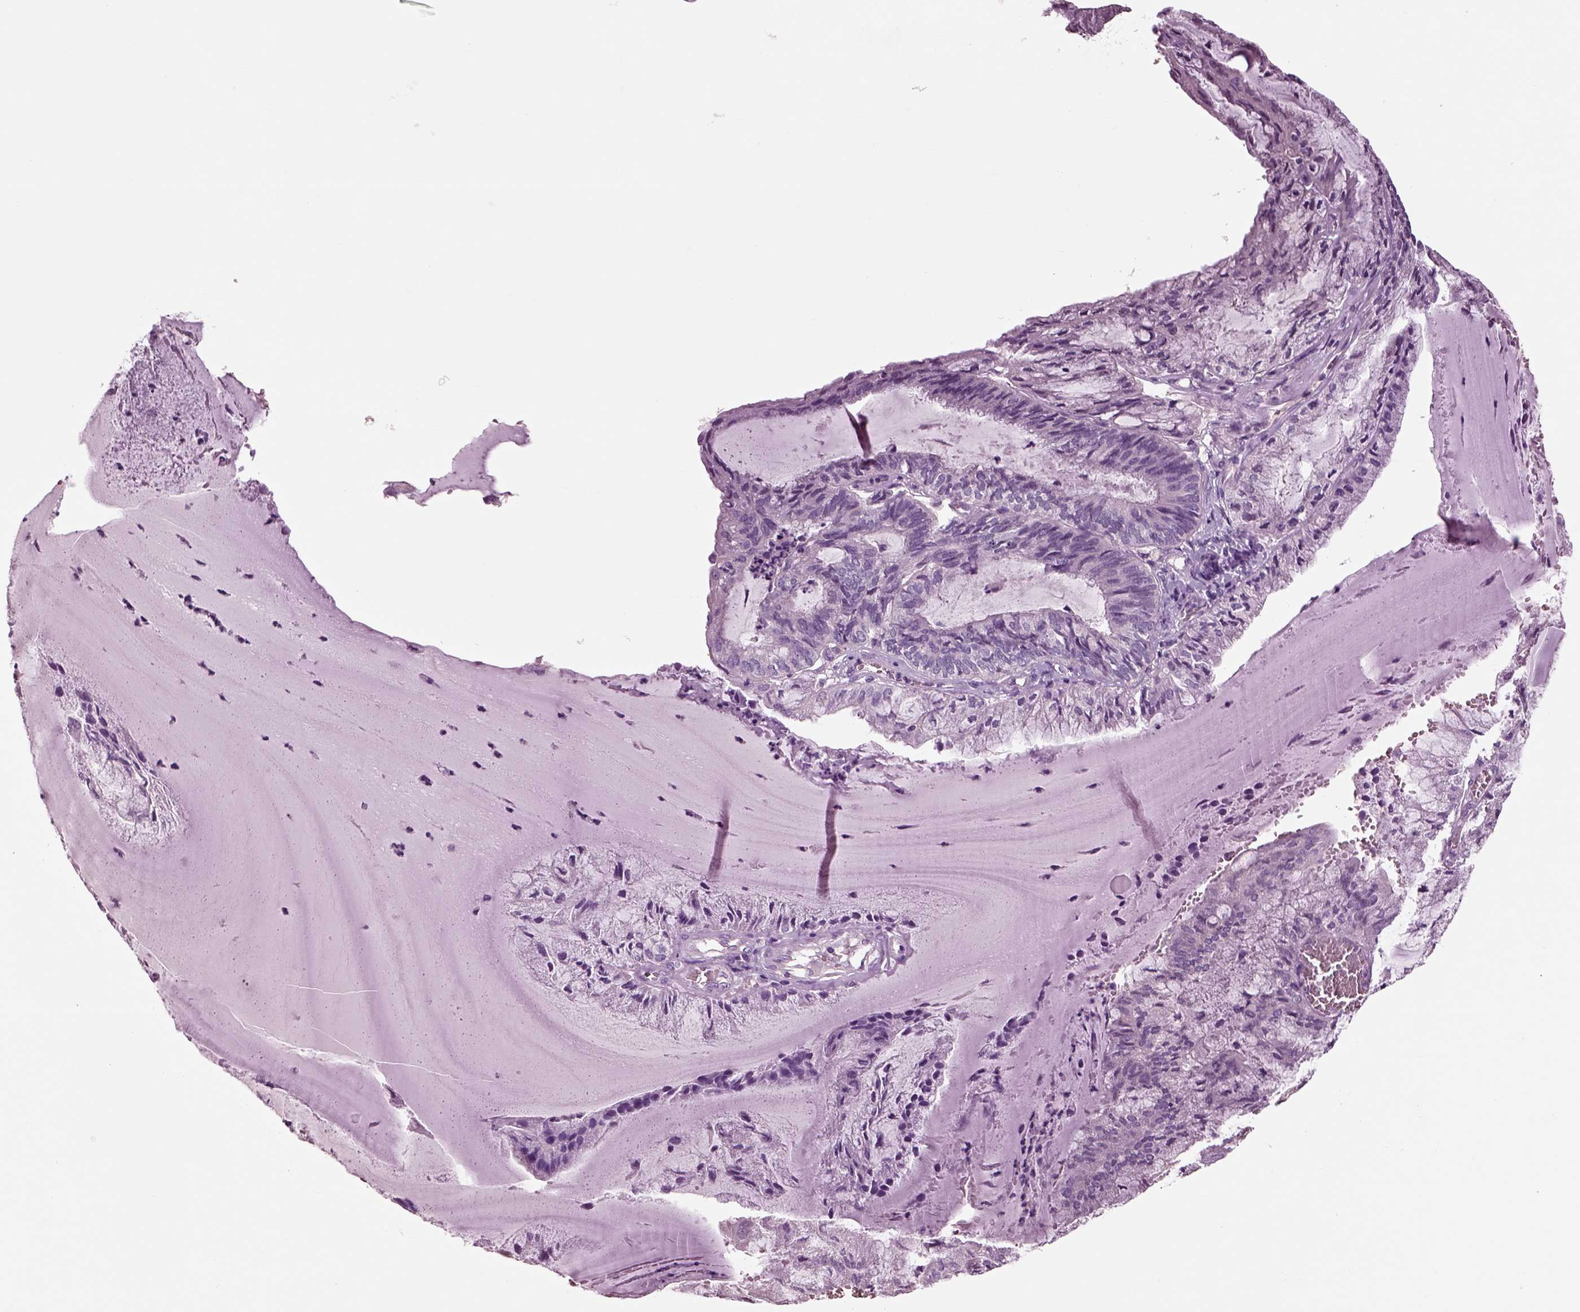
{"staining": {"intensity": "negative", "quantity": "none", "location": "none"}, "tissue": "endometrial cancer", "cell_type": "Tumor cells", "image_type": "cancer", "snomed": [{"axis": "morphology", "description": "Carcinoma, NOS"}, {"axis": "topography", "description": "Endometrium"}], "caption": "The photomicrograph demonstrates no staining of tumor cells in carcinoma (endometrial).", "gene": "CHGB", "patient": {"sex": "female", "age": 62}}